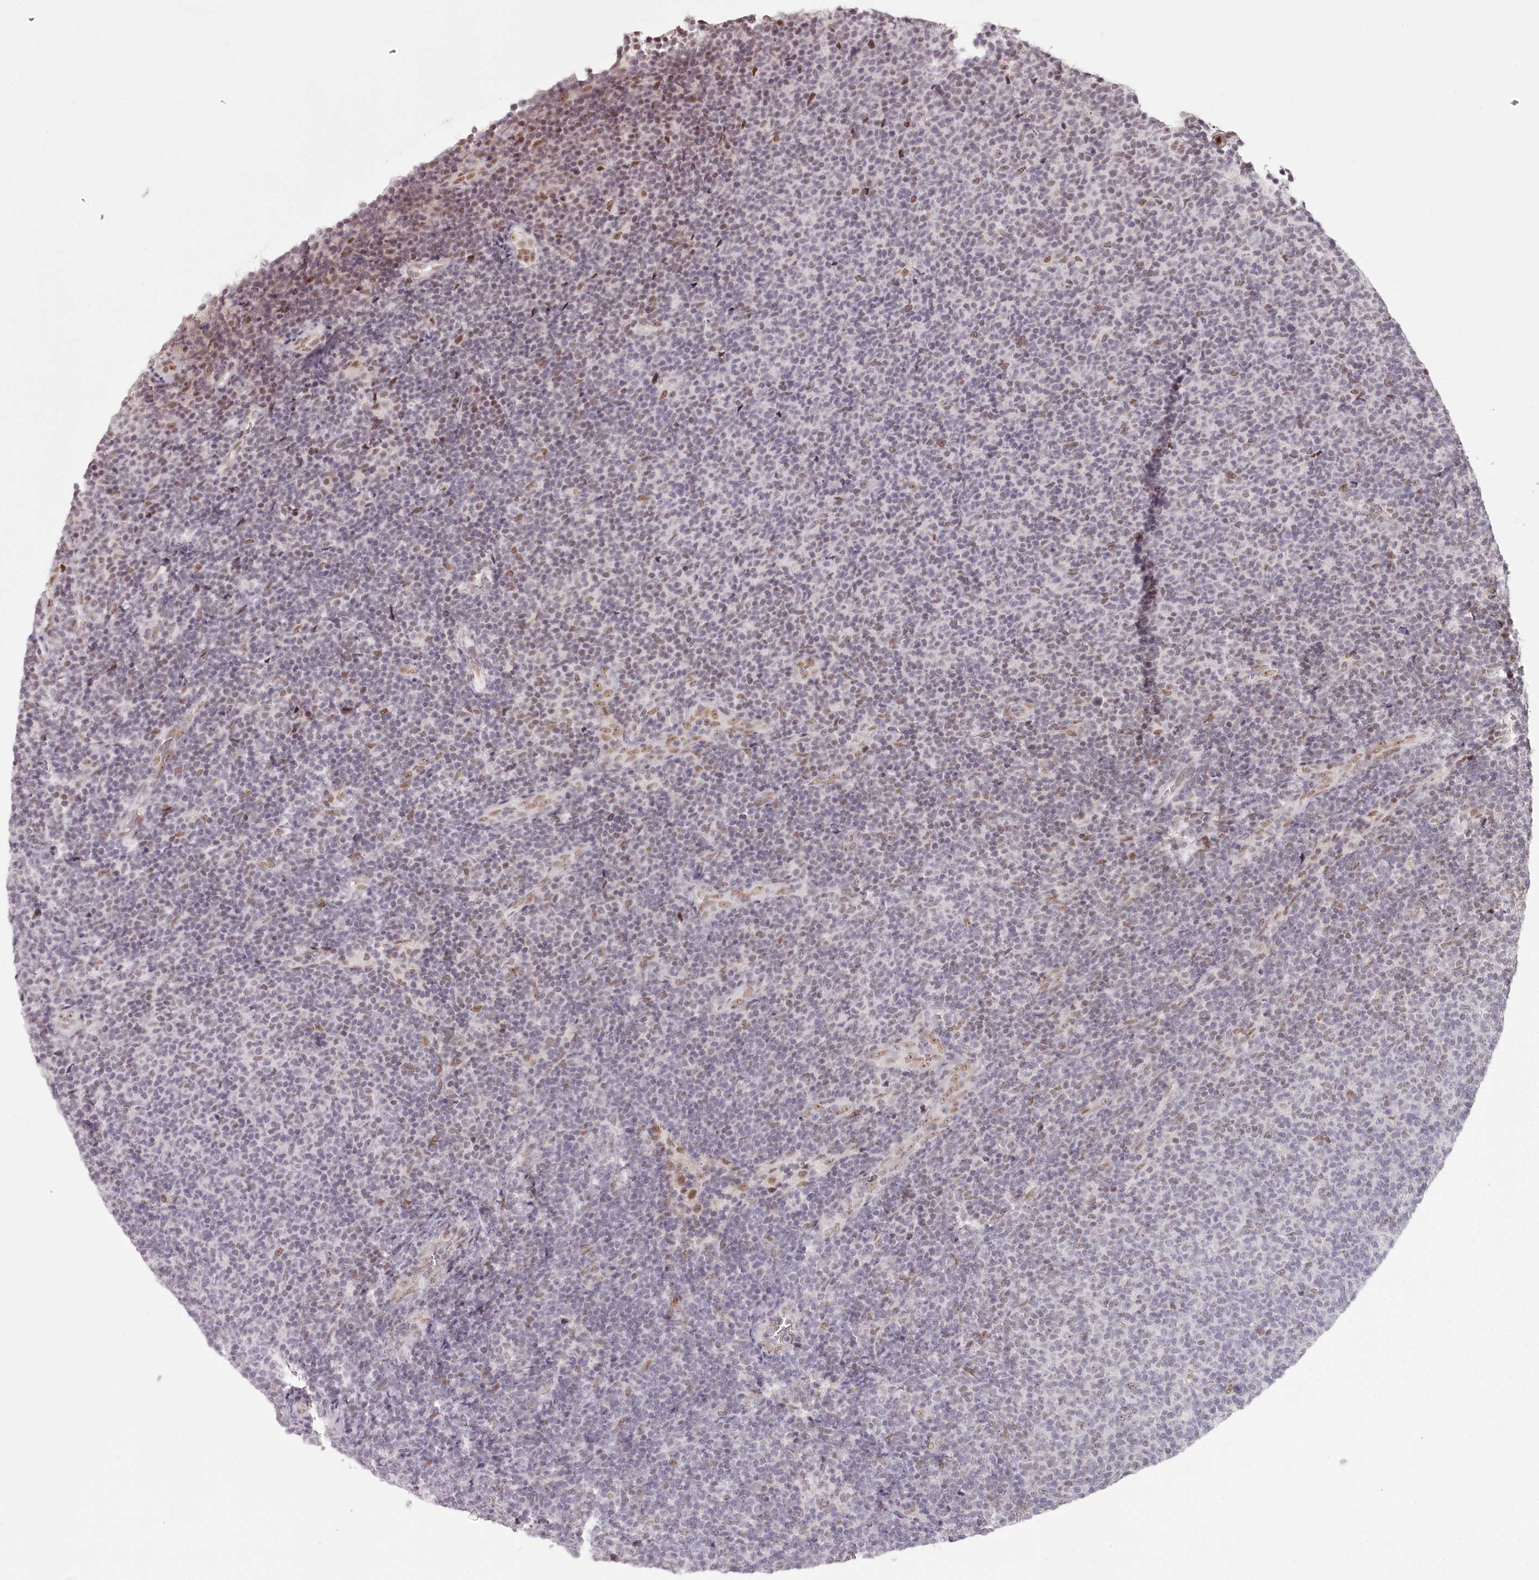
{"staining": {"intensity": "negative", "quantity": "none", "location": "none"}, "tissue": "lymphoma", "cell_type": "Tumor cells", "image_type": "cancer", "snomed": [{"axis": "morphology", "description": "Malignant lymphoma, non-Hodgkin's type, Low grade"}, {"axis": "topography", "description": "Lymph node"}], "caption": "DAB immunohistochemical staining of lymphoma demonstrates no significant staining in tumor cells.", "gene": "THYN1", "patient": {"sex": "male", "age": 66}}